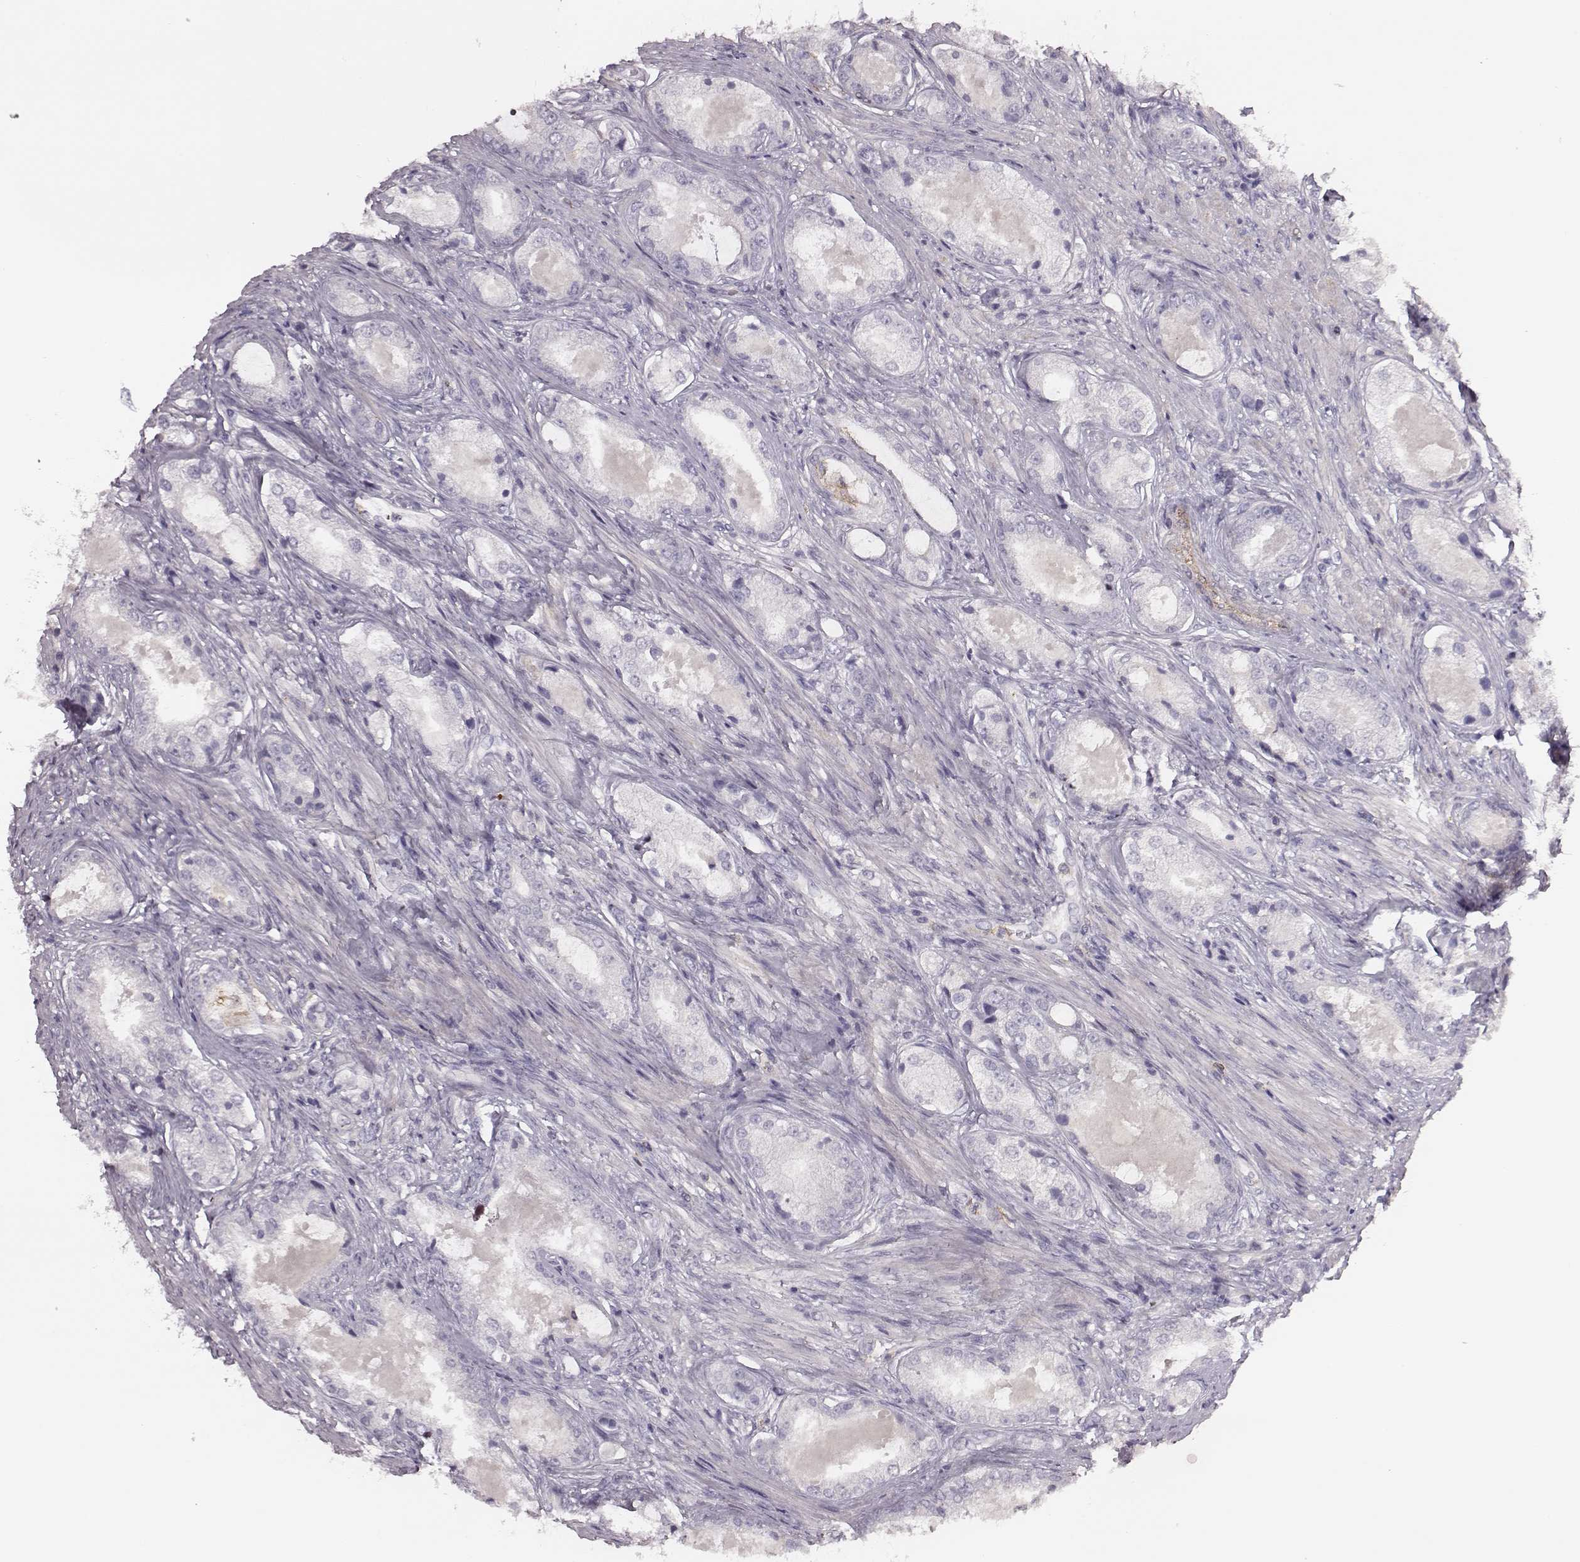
{"staining": {"intensity": "negative", "quantity": "none", "location": "none"}, "tissue": "prostate cancer", "cell_type": "Tumor cells", "image_type": "cancer", "snomed": [{"axis": "morphology", "description": "Adenocarcinoma, Low grade"}, {"axis": "topography", "description": "Prostate"}], "caption": "Protein analysis of prostate cancer demonstrates no significant positivity in tumor cells. (Stains: DAB IHC with hematoxylin counter stain, Microscopy: brightfield microscopy at high magnification).", "gene": "ZYX", "patient": {"sex": "male", "age": 68}}